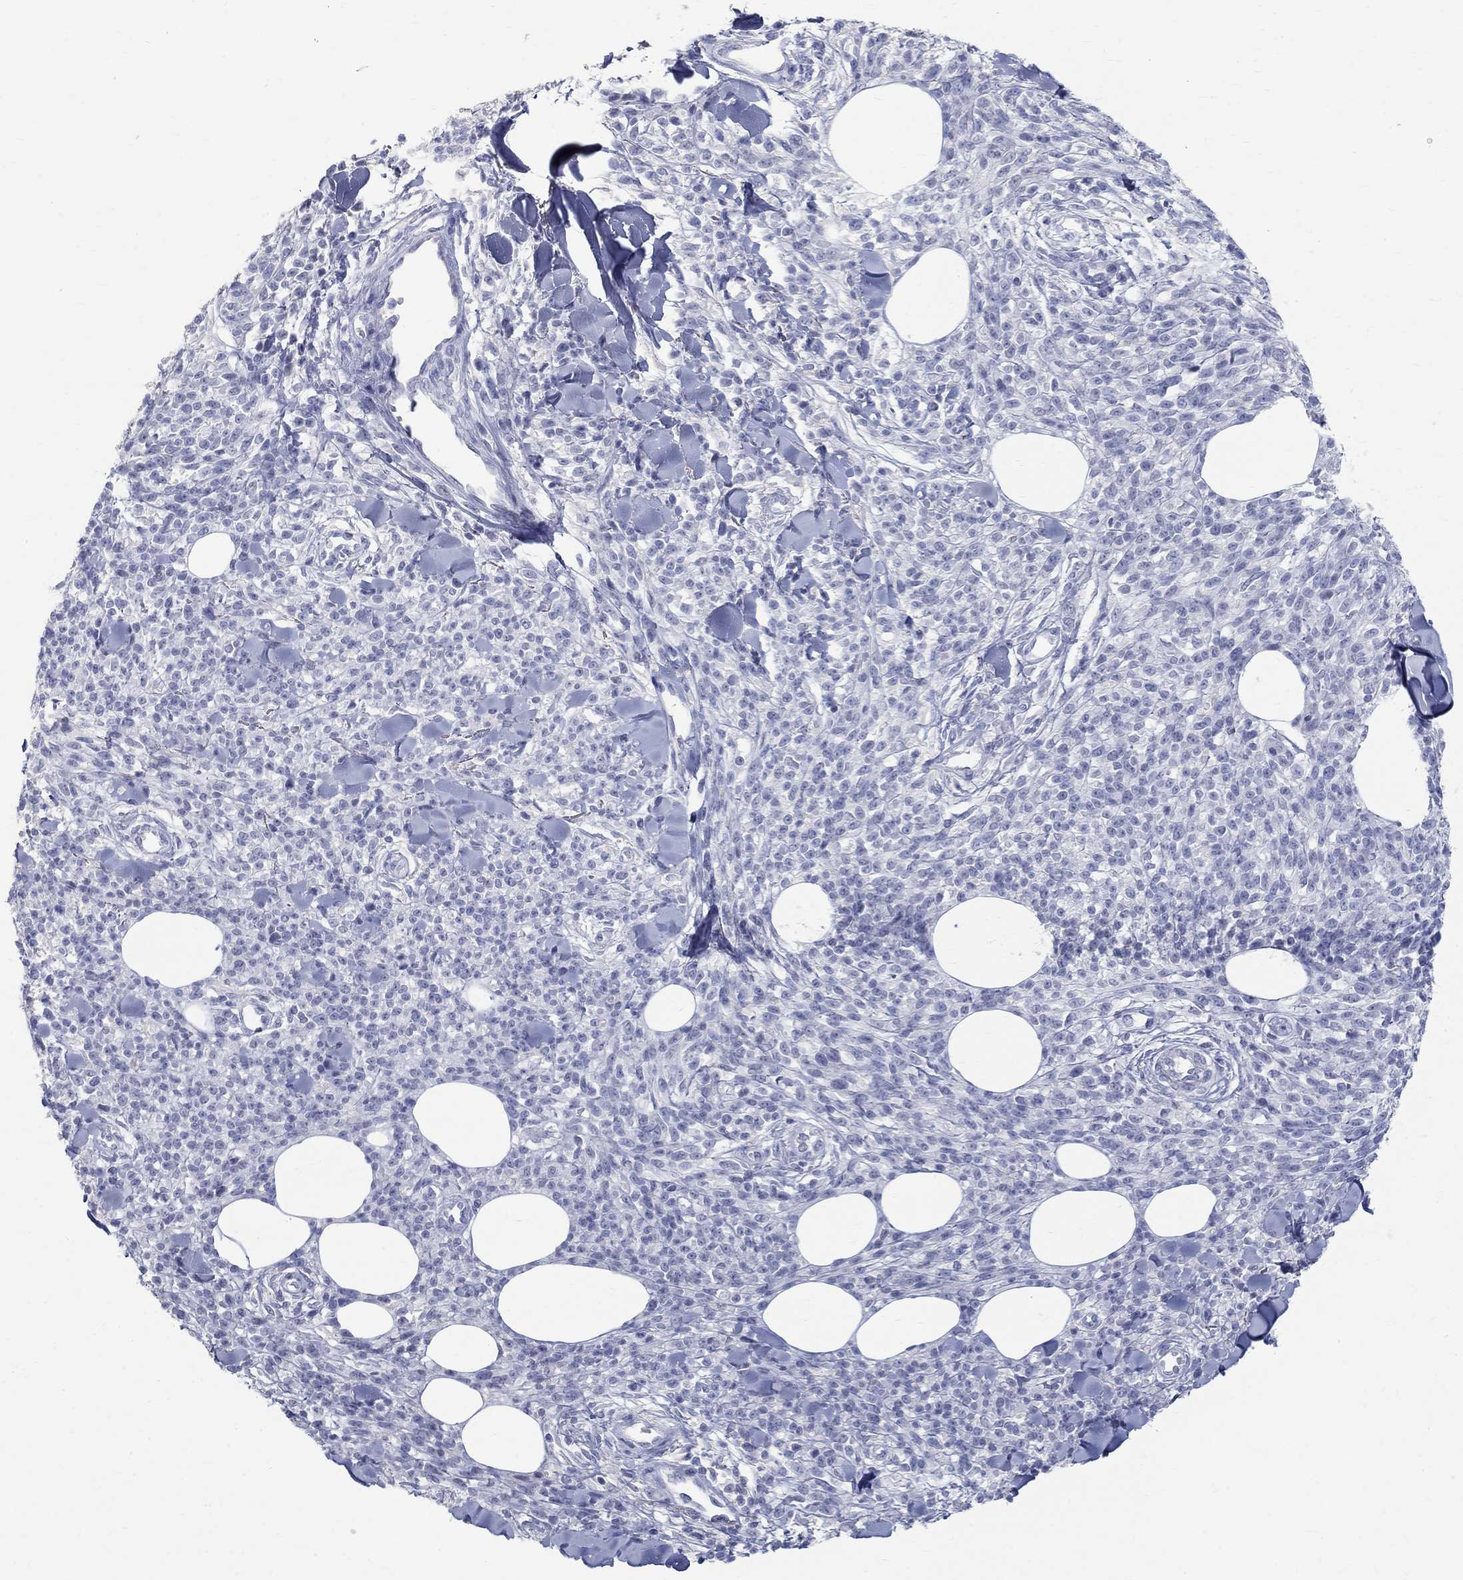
{"staining": {"intensity": "negative", "quantity": "none", "location": "none"}, "tissue": "melanoma", "cell_type": "Tumor cells", "image_type": "cancer", "snomed": [{"axis": "morphology", "description": "Malignant melanoma, NOS"}, {"axis": "topography", "description": "Skin"}, {"axis": "topography", "description": "Skin of trunk"}], "caption": "Immunohistochemistry image of neoplastic tissue: human melanoma stained with DAB reveals no significant protein positivity in tumor cells.", "gene": "MAGEB6", "patient": {"sex": "male", "age": 74}}